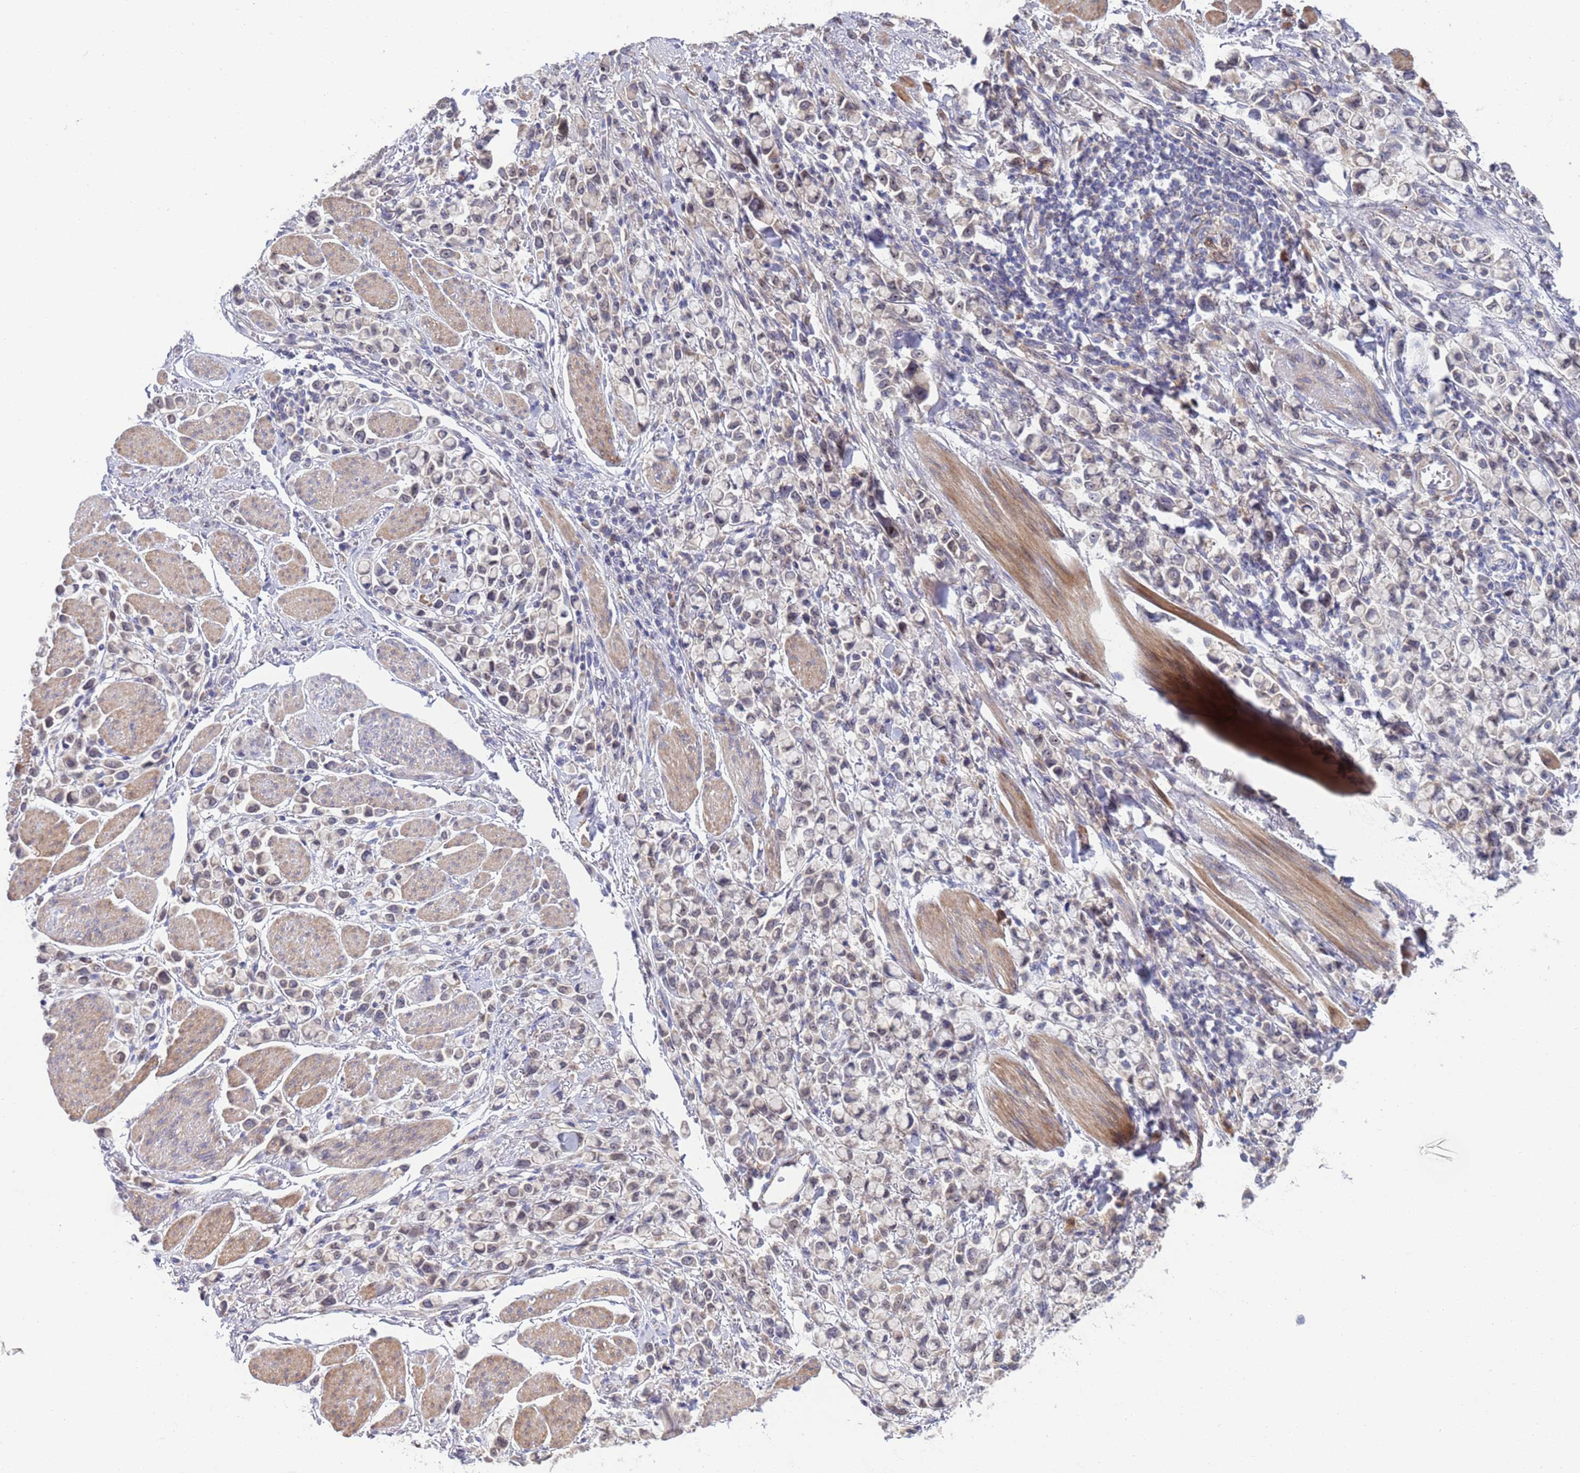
{"staining": {"intensity": "weak", "quantity": "<25%", "location": "nuclear"}, "tissue": "stomach cancer", "cell_type": "Tumor cells", "image_type": "cancer", "snomed": [{"axis": "morphology", "description": "Adenocarcinoma, NOS"}, {"axis": "topography", "description": "Stomach"}], "caption": "Immunohistochemistry (IHC) histopathology image of neoplastic tissue: human adenocarcinoma (stomach) stained with DAB exhibits no significant protein expression in tumor cells.", "gene": "ENOSF1", "patient": {"sex": "female", "age": 81}}